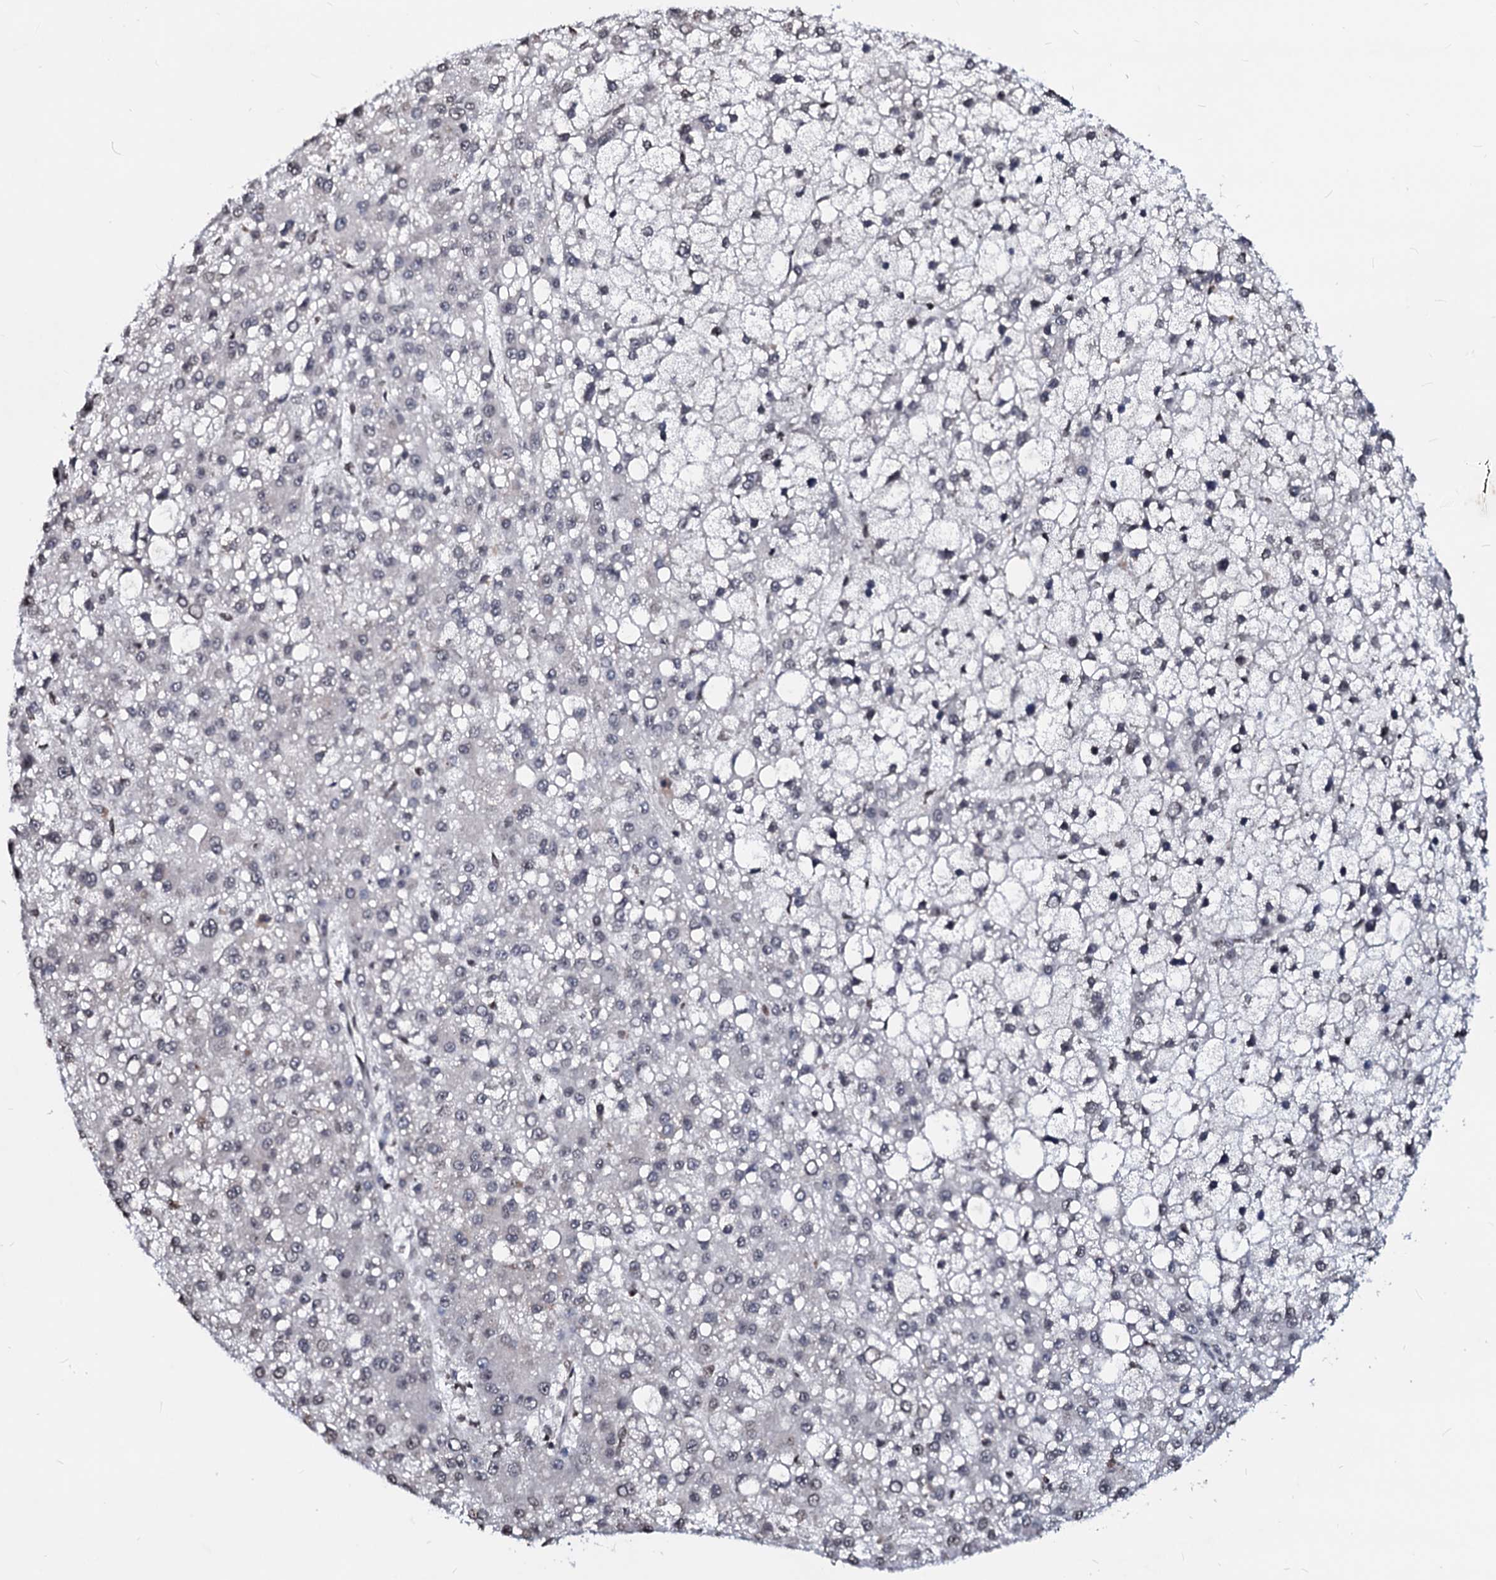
{"staining": {"intensity": "weak", "quantity": "<25%", "location": "nuclear"}, "tissue": "liver cancer", "cell_type": "Tumor cells", "image_type": "cancer", "snomed": [{"axis": "morphology", "description": "Carcinoma, Hepatocellular, NOS"}, {"axis": "topography", "description": "Liver"}], "caption": "Immunohistochemistry (IHC) photomicrograph of neoplastic tissue: liver cancer (hepatocellular carcinoma) stained with DAB reveals no significant protein expression in tumor cells. The staining was performed using DAB to visualize the protein expression in brown, while the nuclei were stained in blue with hematoxylin (Magnification: 20x).", "gene": "LSM11", "patient": {"sex": "male", "age": 67}}